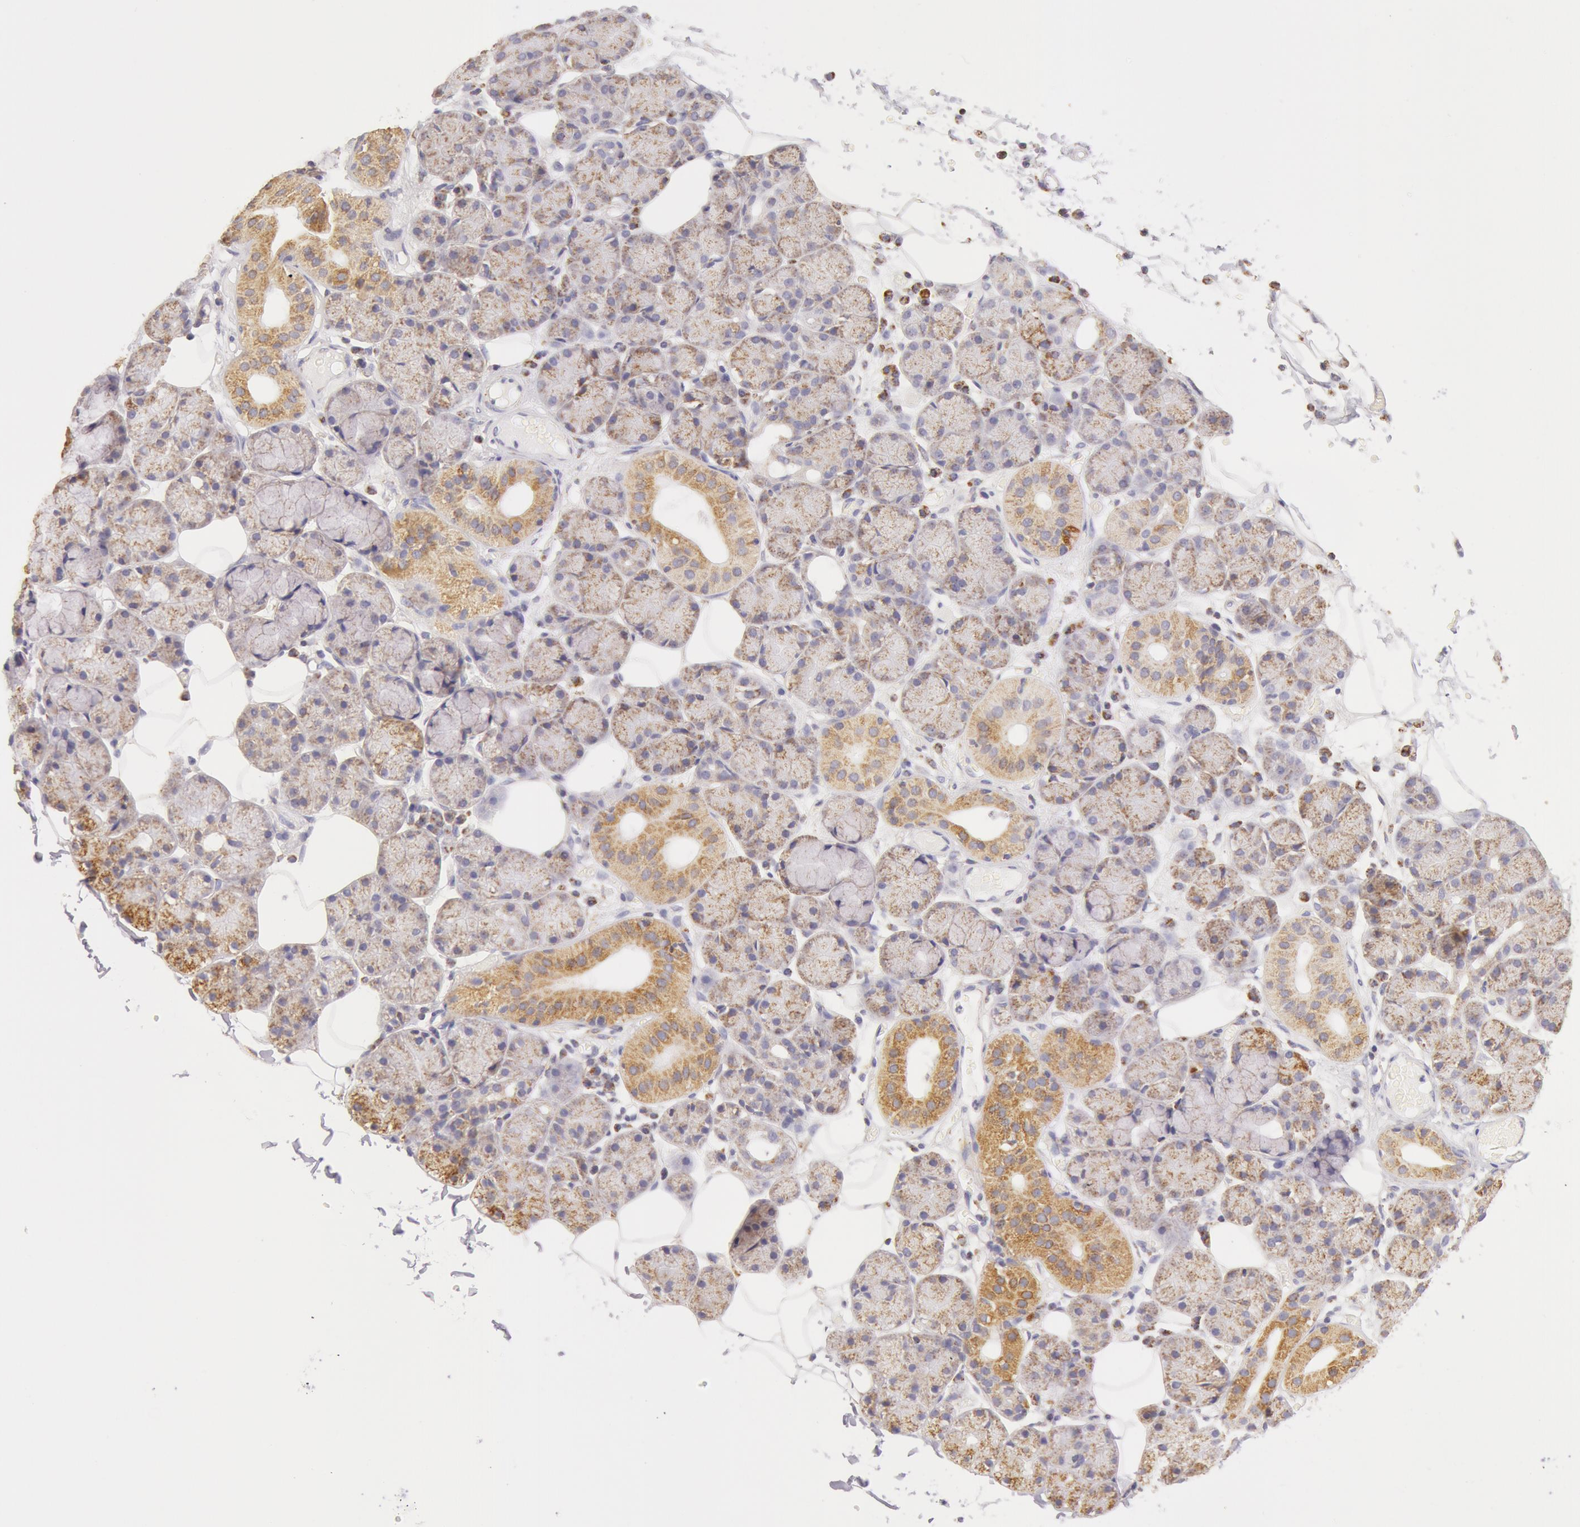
{"staining": {"intensity": "weak", "quantity": "25%-75%", "location": "cytoplasmic/membranous"}, "tissue": "salivary gland", "cell_type": "Glandular cells", "image_type": "normal", "snomed": [{"axis": "morphology", "description": "Normal tissue, NOS"}, {"axis": "topography", "description": "Salivary gland"}], "caption": "Brown immunohistochemical staining in benign human salivary gland shows weak cytoplasmic/membranous staining in about 25%-75% of glandular cells. The staining was performed using DAB (3,3'-diaminobenzidine) to visualize the protein expression in brown, while the nuclei were stained in blue with hematoxylin (Magnification: 20x).", "gene": "ATP5F1B", "patient": {"sex": "male", "age": 54}}